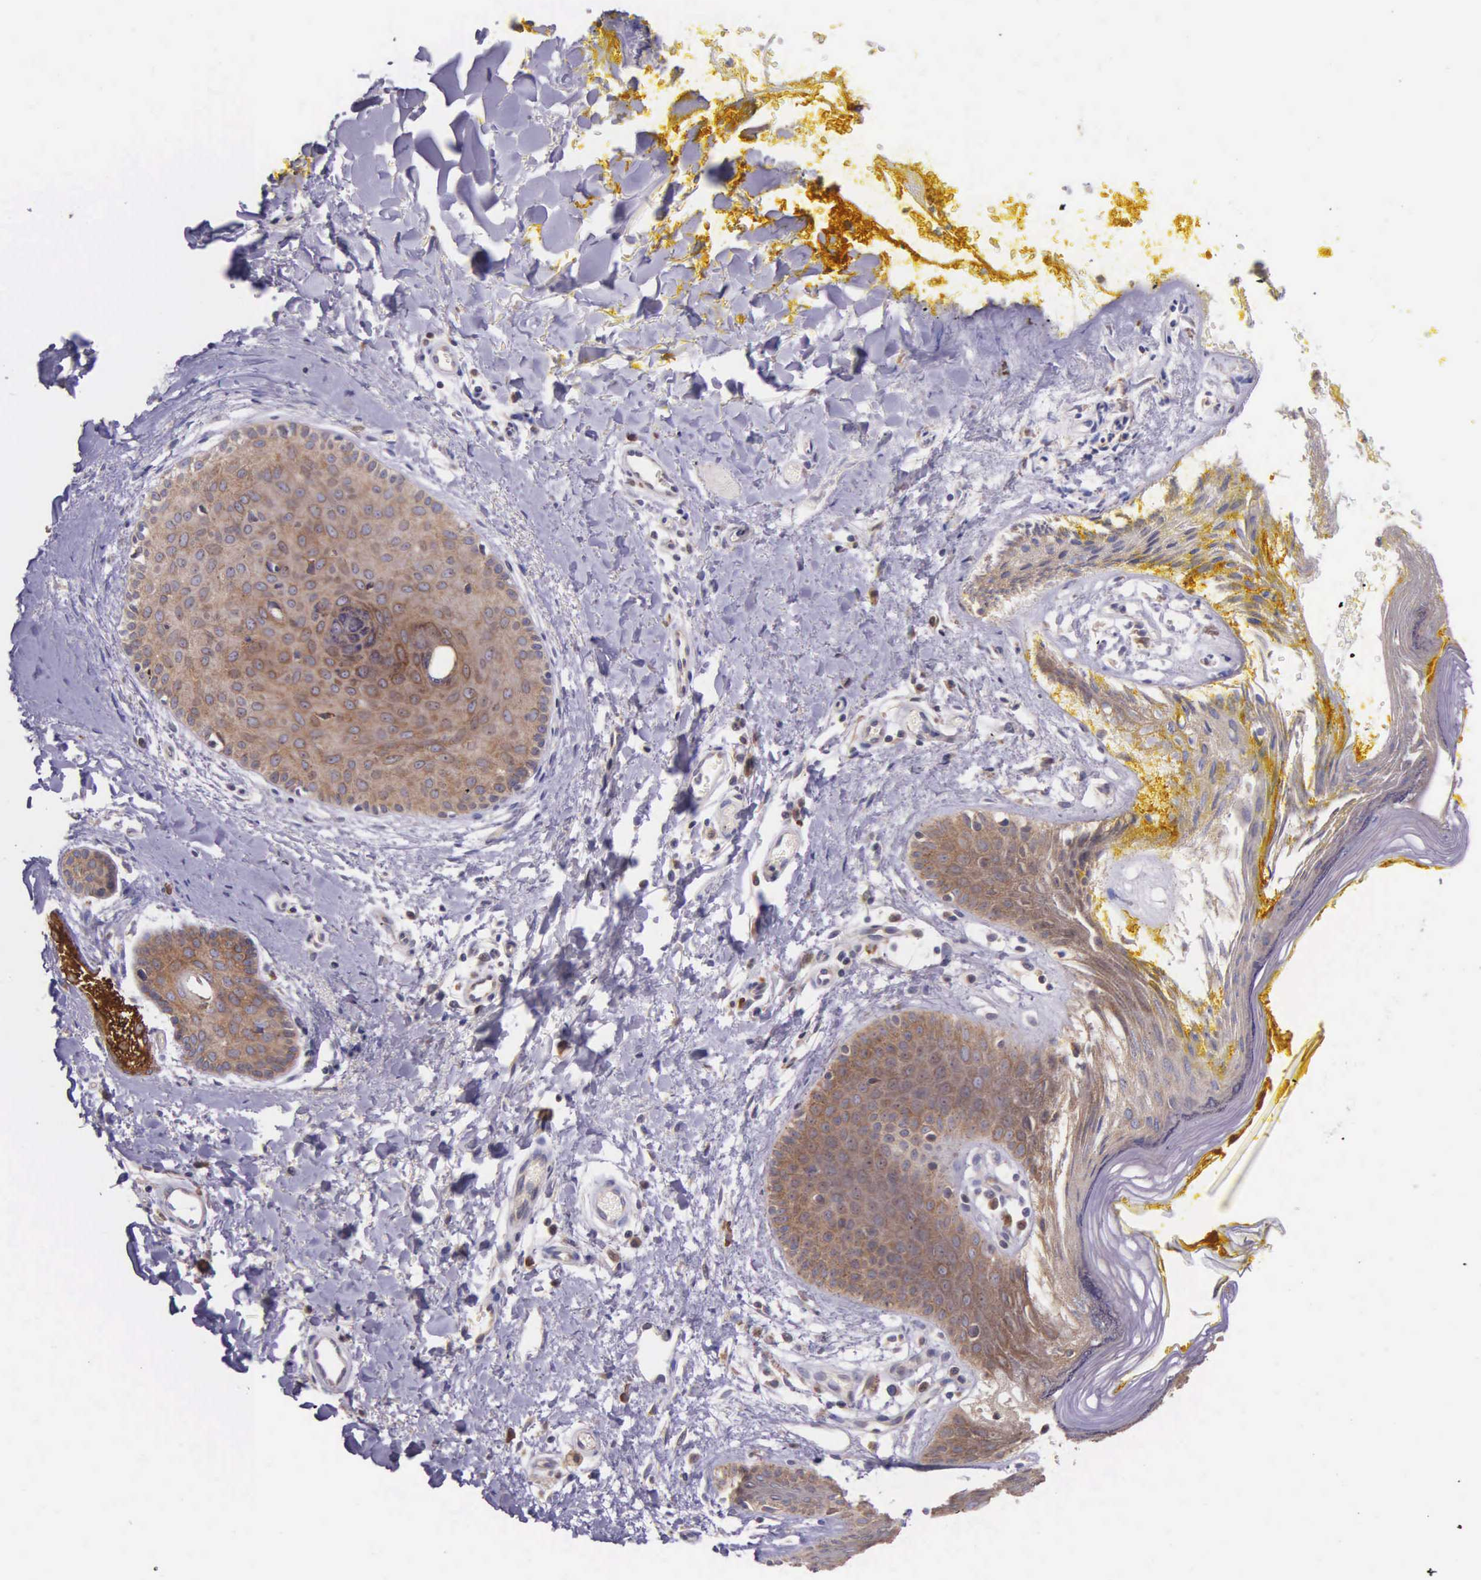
{"staining": {"intensity": "strong", "quantity": ">75%", "location": "cytoplasmic/membranous"}, "tissue": "skin", "cell_type": "Epidermal cells", "image_type": "normal", "snomed": [{"axis": "morphology", "description": "Normal tissue, NOS"}, {"axis": "topography", "description": "Skin"}, {"axis": "topography", "description": "Anal"}], "caption": "DAB immunohistochemical staining of benign skin reveals strong cytoplasmic/membranous protein expression in approximately >75% of epidermal cells. The staining is performed using DAB brown chromogen to label protein expression. The nuclei are counter-stained blue using hematoxylin.", "gene": "NSDHL", "patient": {"sex": "male", "age": 61}}